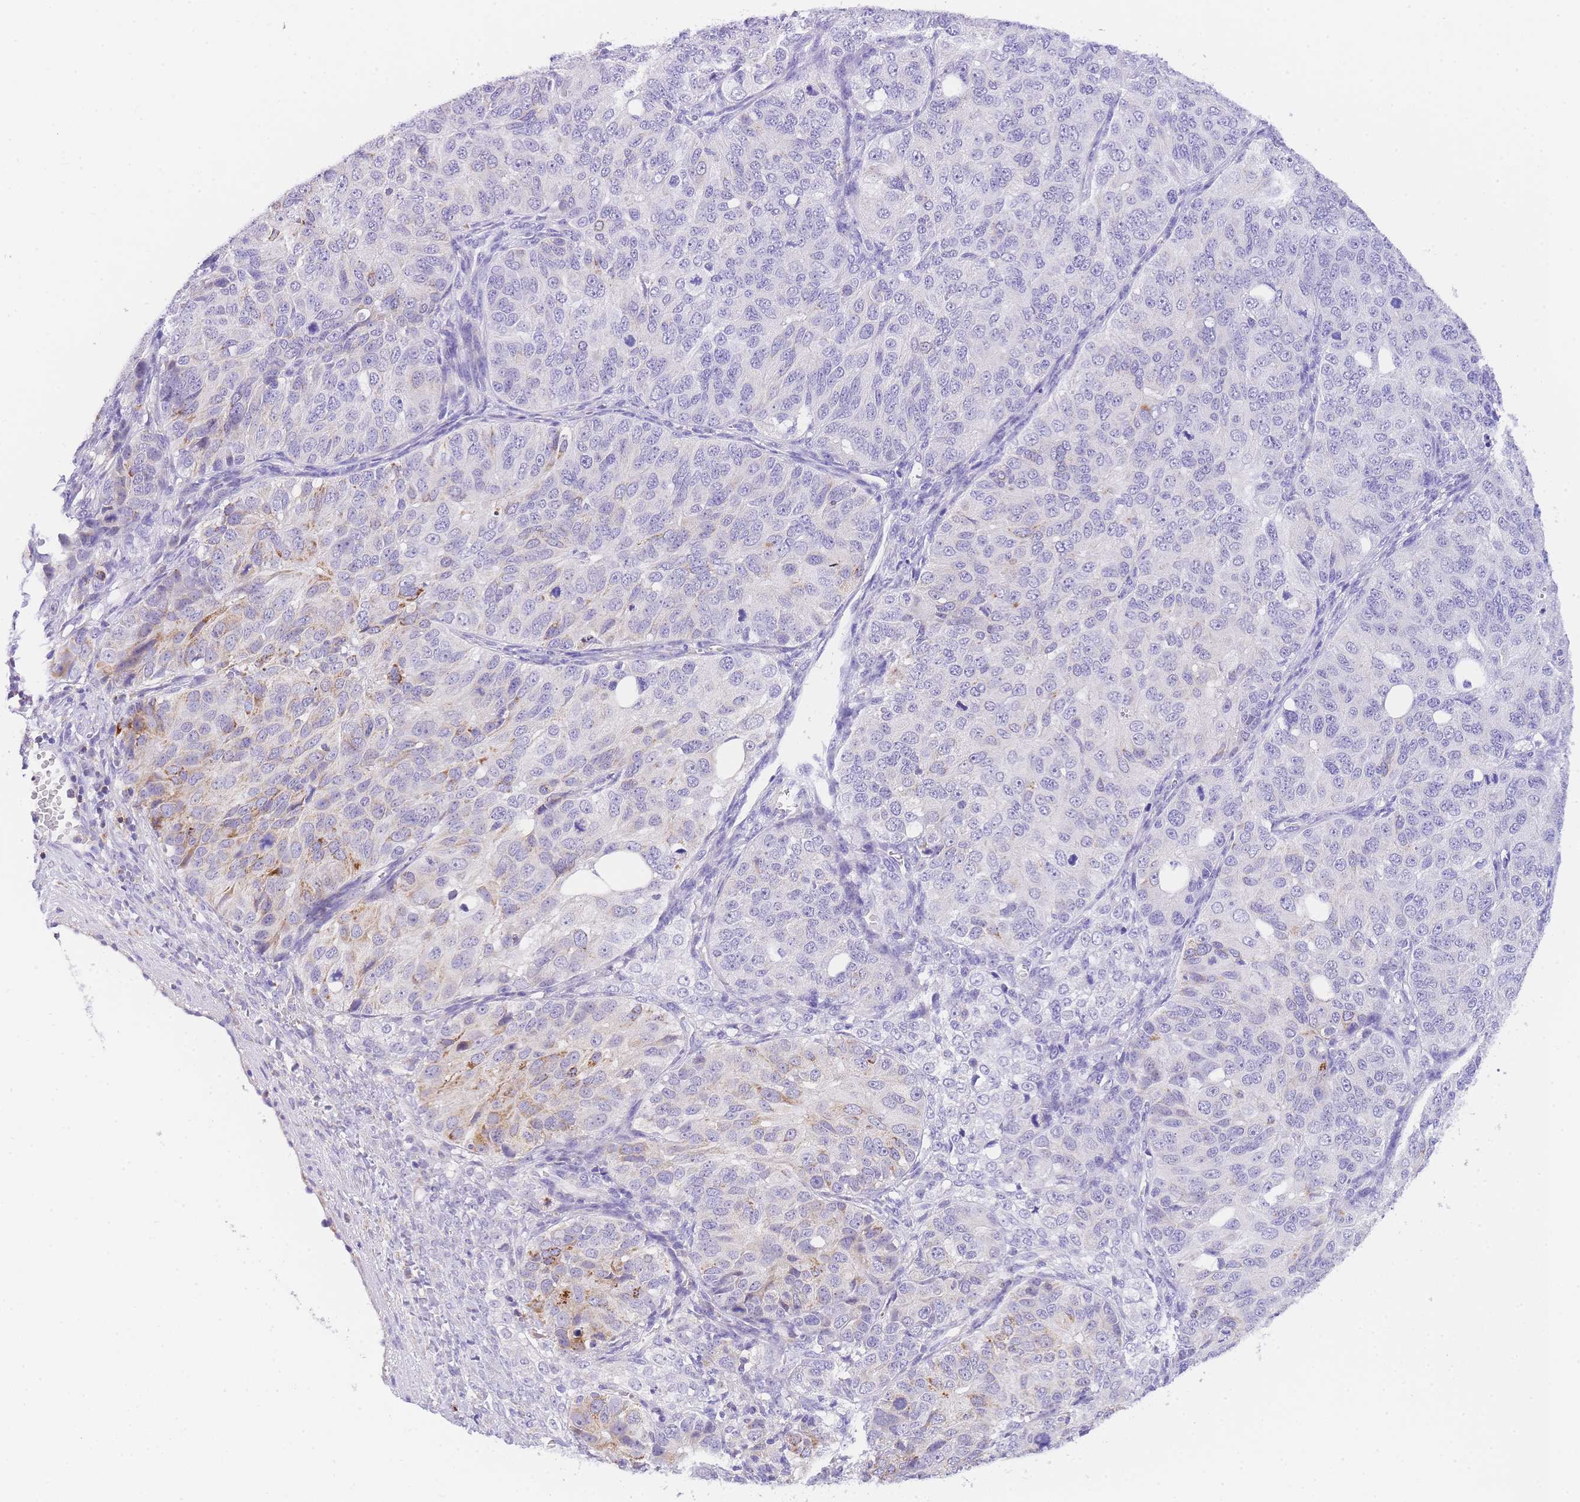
{"staining": {"intensity": "strong", "quantity": "<25%", "location": "cytoplasmic/membranous"}, "tissue": "ovarian cancer", "cell_type": "Tumor cells", "image_type": "cancer", "snomed": [{"axis": "morphology", "description": "Carcinoma, endometroid"}, {"axis": "topography", "description": "Ovary"}], "caption": "Ovarian cancer (endometroid carcinoma) tissue demonstrates strong cytoplasmic/membranous positivity in approximately <25% of tumor cells", "gene": "NKD2", "patient": {"sex": "female", "age": 51}}